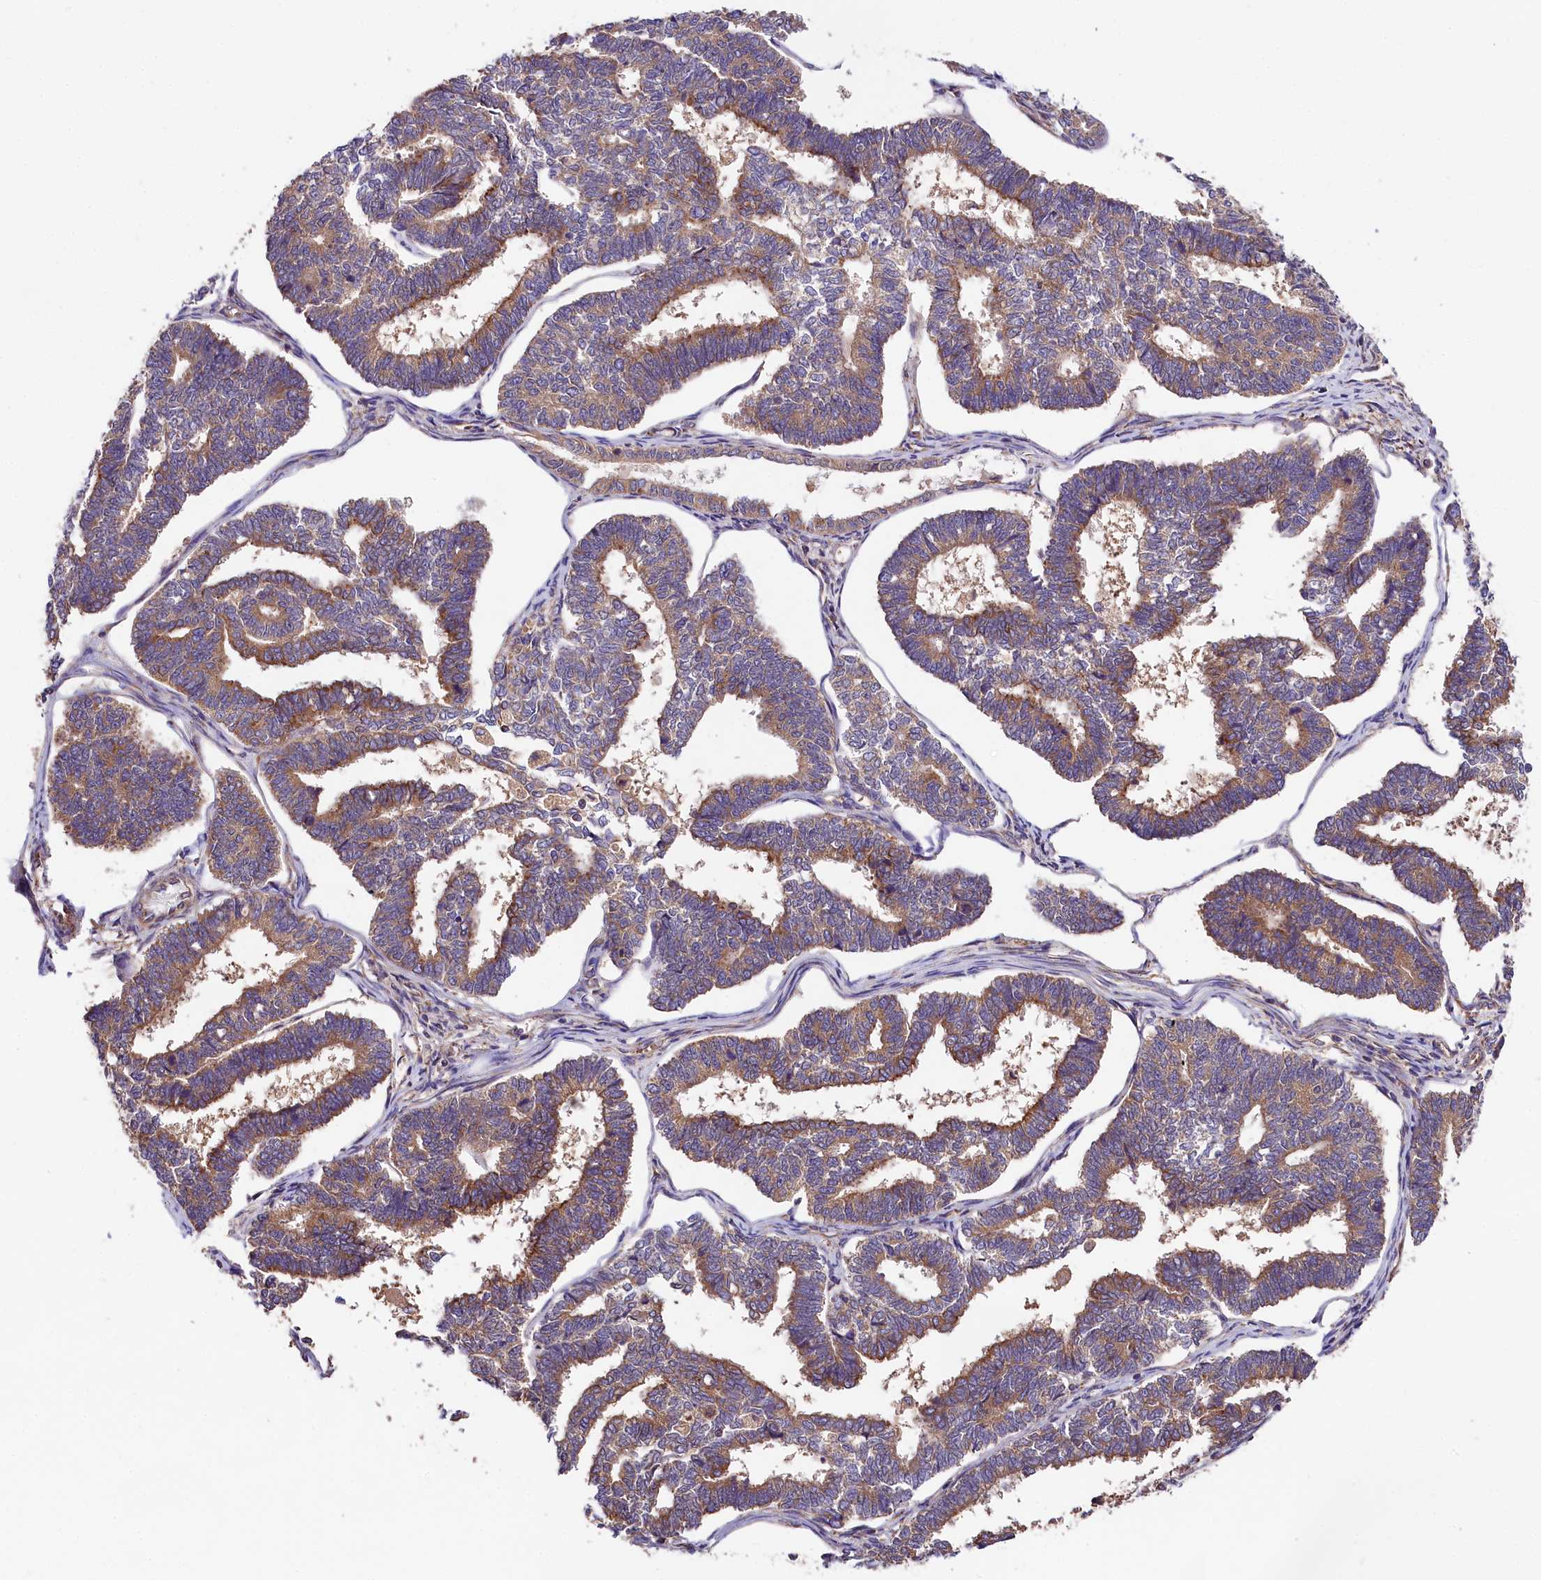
{"staining": {"intensity": "moderate", "quantity": ">75%", "location": "cytoplasmic/membranous"}, "tissue": "endometrial cancer", "cell_type": "Tumor cells", "image_type": "cancer", "snomed": [{"axis": "morphology", "description": "Adenocarcinoma, NOS"}, {"axis": "topography", "description": "Endometrium"}], "caption": "Protein expression analysis of human endometrial adenocarcinoma reveals moderate cytoplasmic/membranous positivity in approximately >75% of tumor cells.", "gene": "SPG11", "patient": {"sex": "female", "age": 70}}